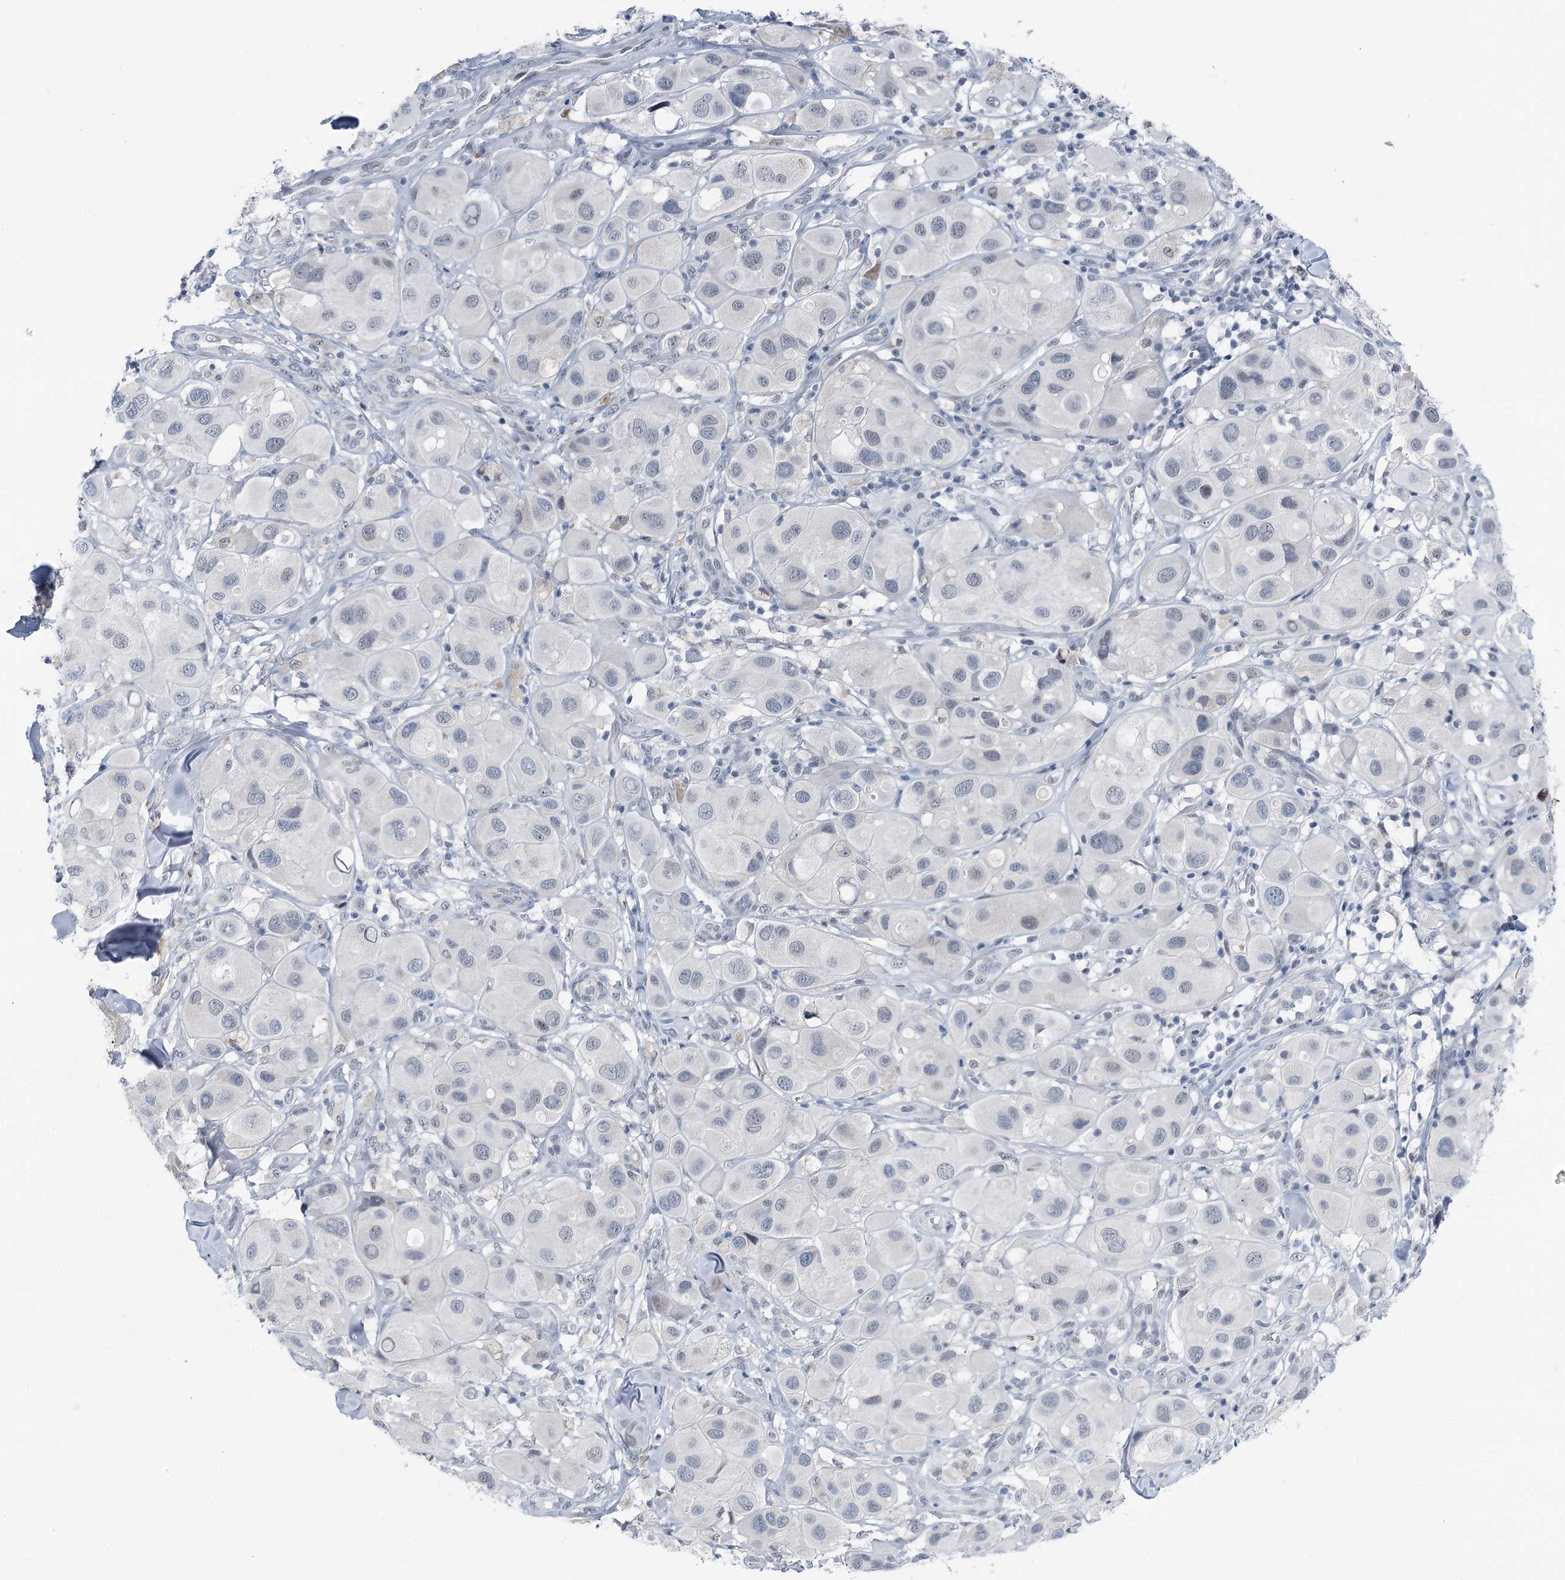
{"staining": {"intensity": "negative", "quantity": "none", "location": "none"}, "tissue": "melanoma", "cell_type": "Tumor cells", "image_type": "cancer", "snomed": [{"axis": "morphology", "description": "Malignant melanoma, Metastatic site"}, {"axis": "topography", "description": "Skin"}], "caption": "Immunohistochemical staining of malignant melanoma (metastatic site) reveals no significant staining in tumor cells.", "gene": "STEEP1", "patient": {"sex": "male", "age": 41}}